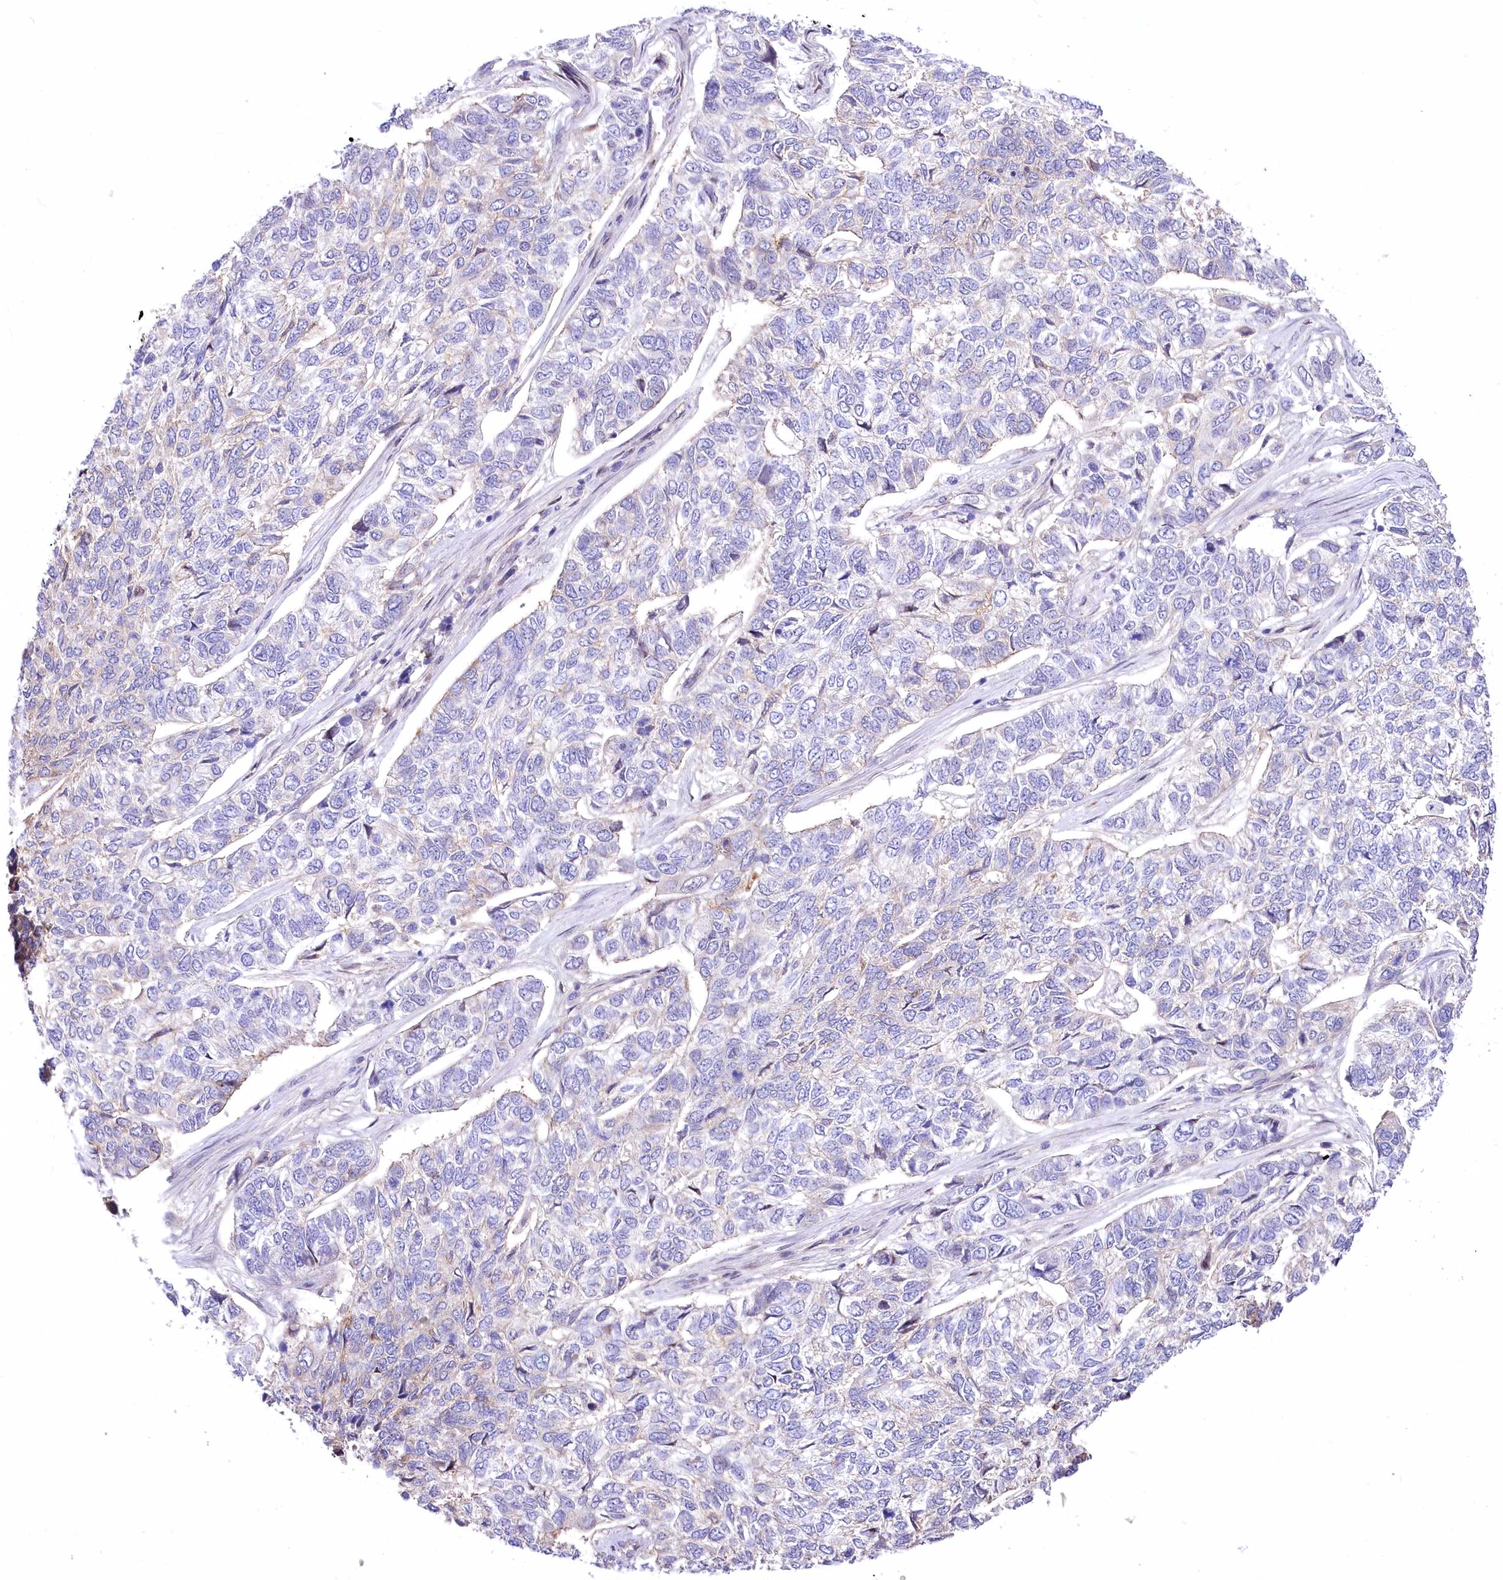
{"staining": {"intensity": "negative", "quantity": "none", "location": "none"}, "tissue": "skin cancer", "cell_type": "Tumor cells", "image_type": "cancer", "snomed": [{"axis": "morphology", "description": "Basal cell carcinoma"}, {"axis": "topography", "description": "Skin"}], "caption": "DAB immunohistochemical staining of skin cancer displays no significant staining in tumor cells. Nuclei are stained in blue.", "gene": "CEP164", "patient": {"sex": "female", "age": 65}}